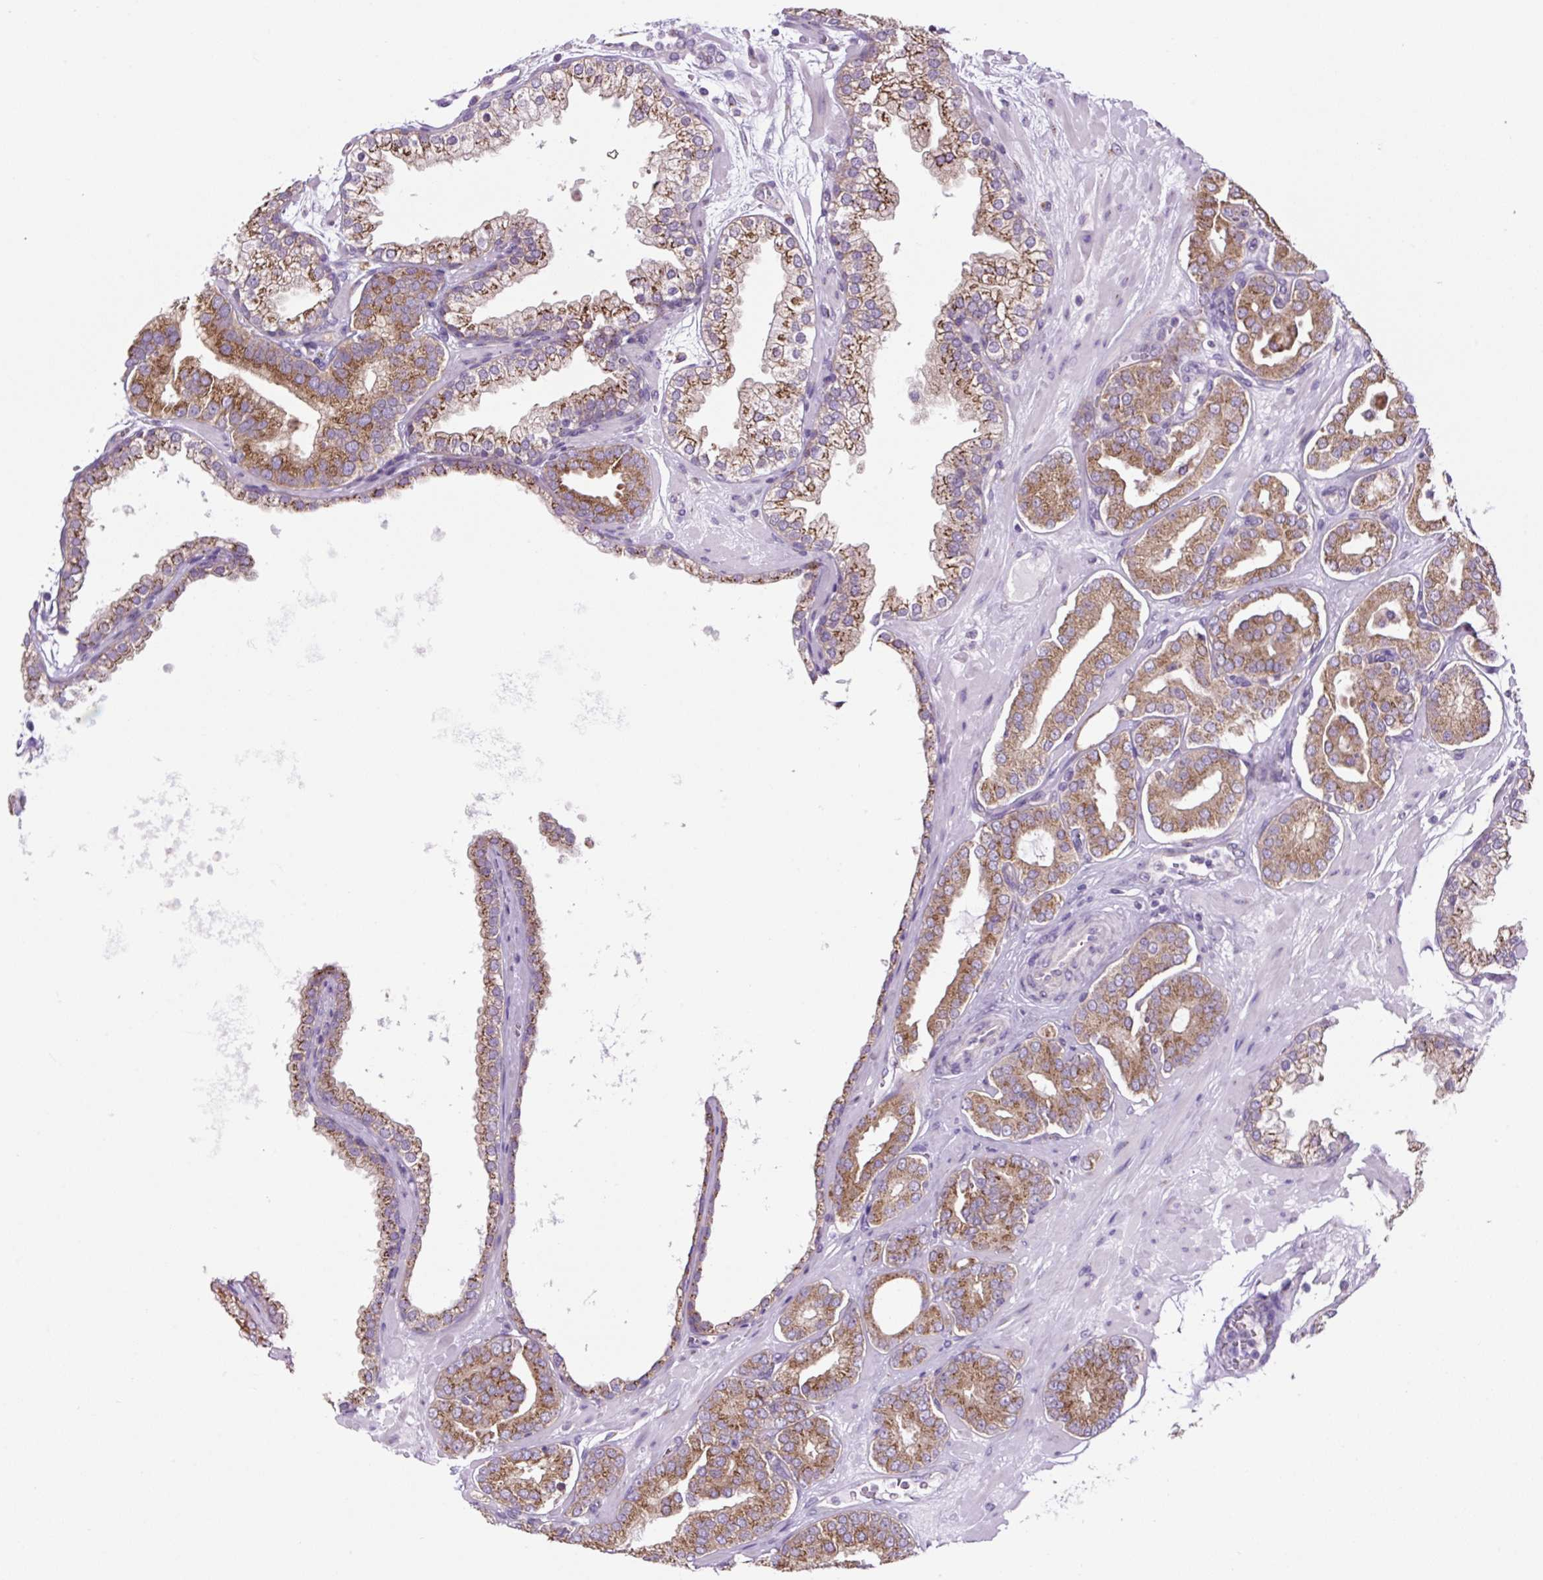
{"staining": {"intensity": "moderate", "quantity": ">75%", "location": "cytoplasmic/membranous"}, "tissue": "prostate cancer", "cell_type": "Tumor cells", "image_type": "cancer", "snomed": [{"axis": "morphology", "description": "Adenocarcinoma, High grade"}, {"axis": "topography", "description": "Prostate"}], "caption": "Prostate cancer (high-grade adenocarcinoma) stained with IHC reveals moderate cytoplasmic/membranous expression in approximately >75% of tumor cells.", "gene": "GORASP1", "patient": {"sex": "male", "age": 66}}